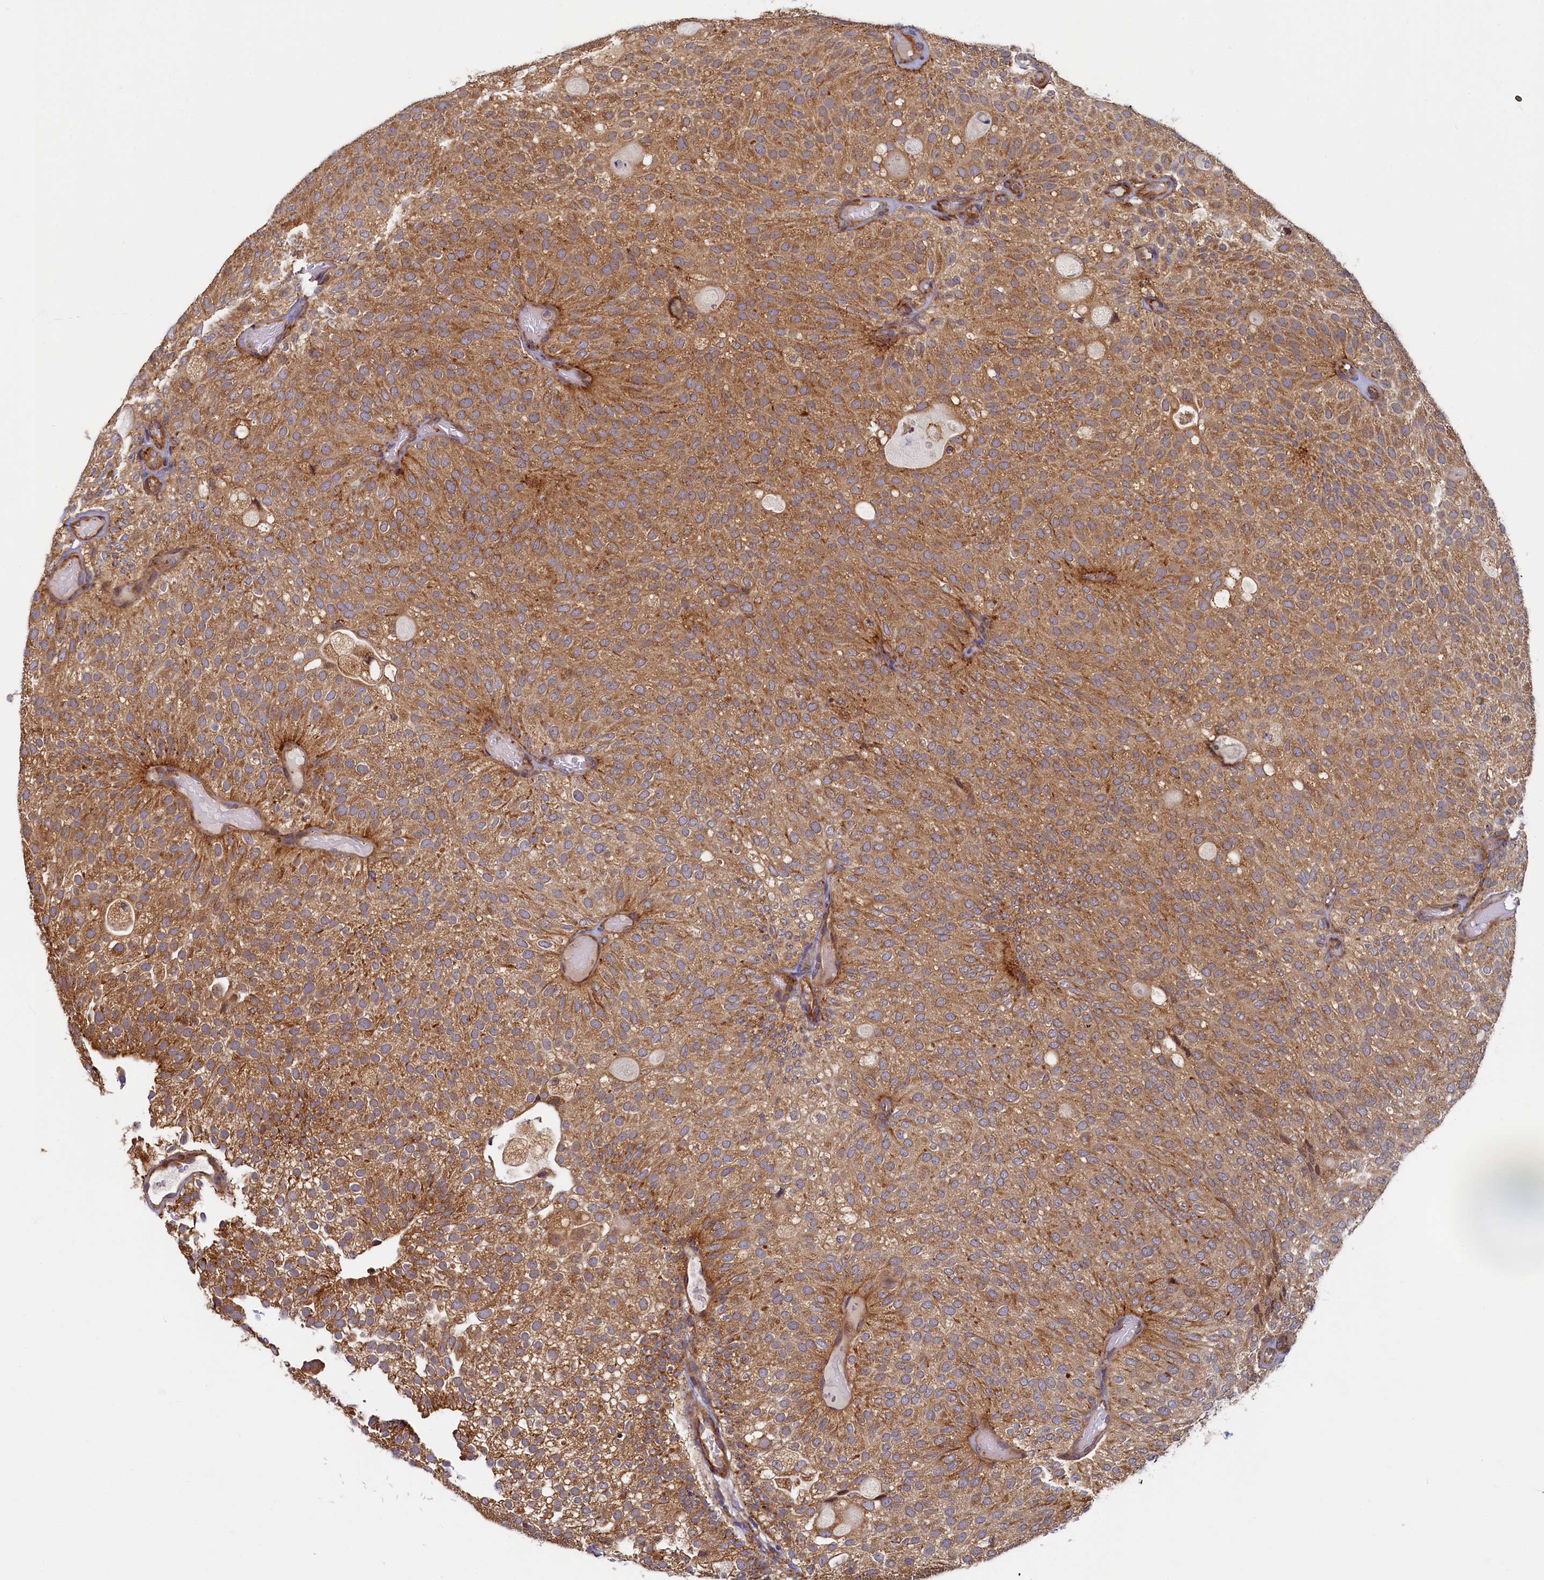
{"staining": {"intensity": "moderate", "quantity": ">75%", "location": "cytoplasmic/membranous"}, "tissue": "urothelial cancer", "cell_type": "Tumor cells", "image_type": "cancer", "snomed": [{"axis": "morphology", "description": "Urothelial carcinoma, Low grade"}, {"axis": "topography", "description": "Urinary bladder"}], "caption": "This micrograph shows IHC staining of human urothelial cancer, with medium moderate cytoplasmic/membranous staining in about >75% of tumor cells.", "gene": "STX12", "patient": {"sex": "male", "age": 78}}